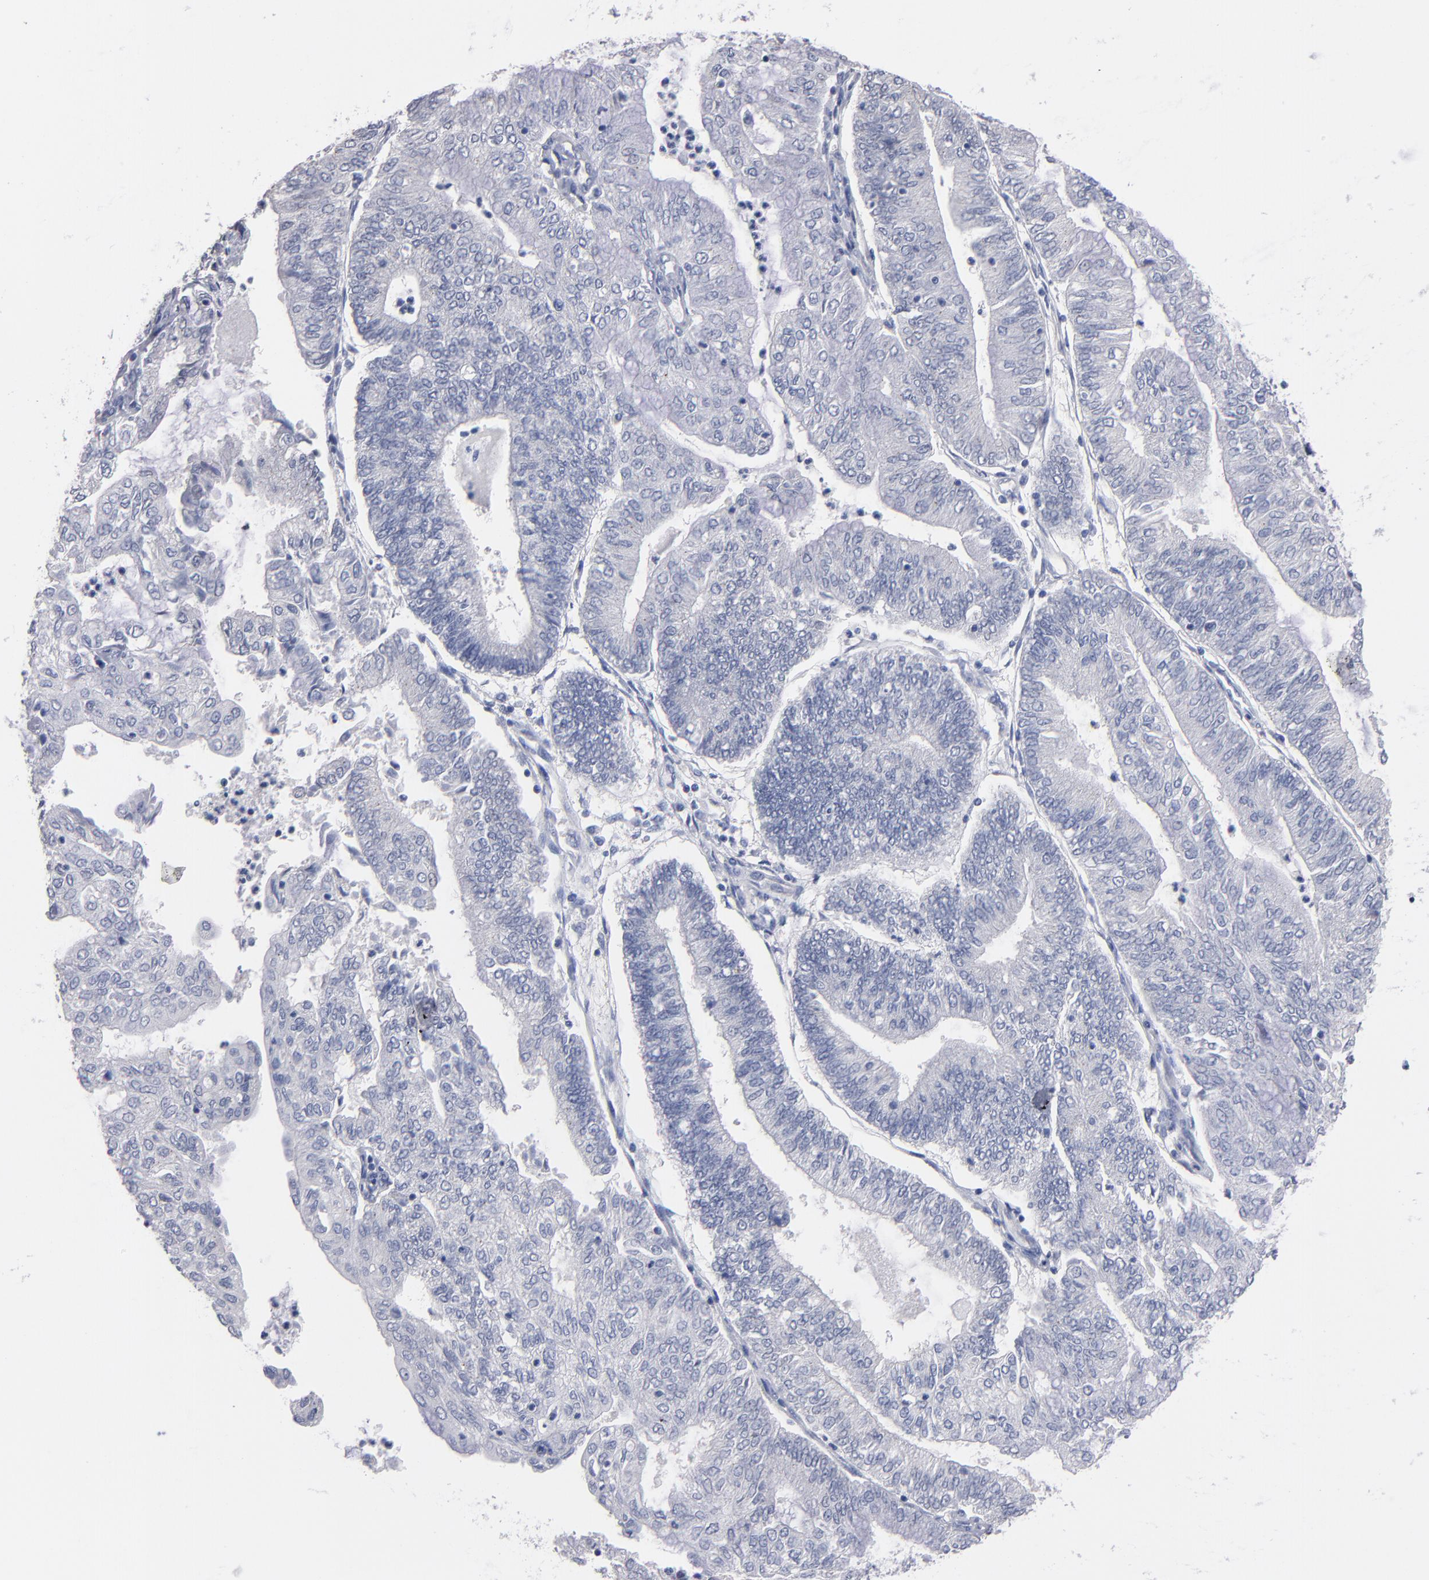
{"staining": {"intensity": "negative", "quantity": "none", "location": "none"}, "tissue": "endometrial cancer", "cell_type": "Tumor cells", "image_type": "cancer", "snomed": [{"axis": "morphology", "description": "Adenocarcinoma, NOS"}, {"axis": "topography", "description": "Endometrium"}], "caption": "IHC micrograph of human endometrial cancer stained for a protein (brown), which reveals no positivity in tumor cells.", "gene": "MN1", "patient": {"sex": "female", "age": 59}}